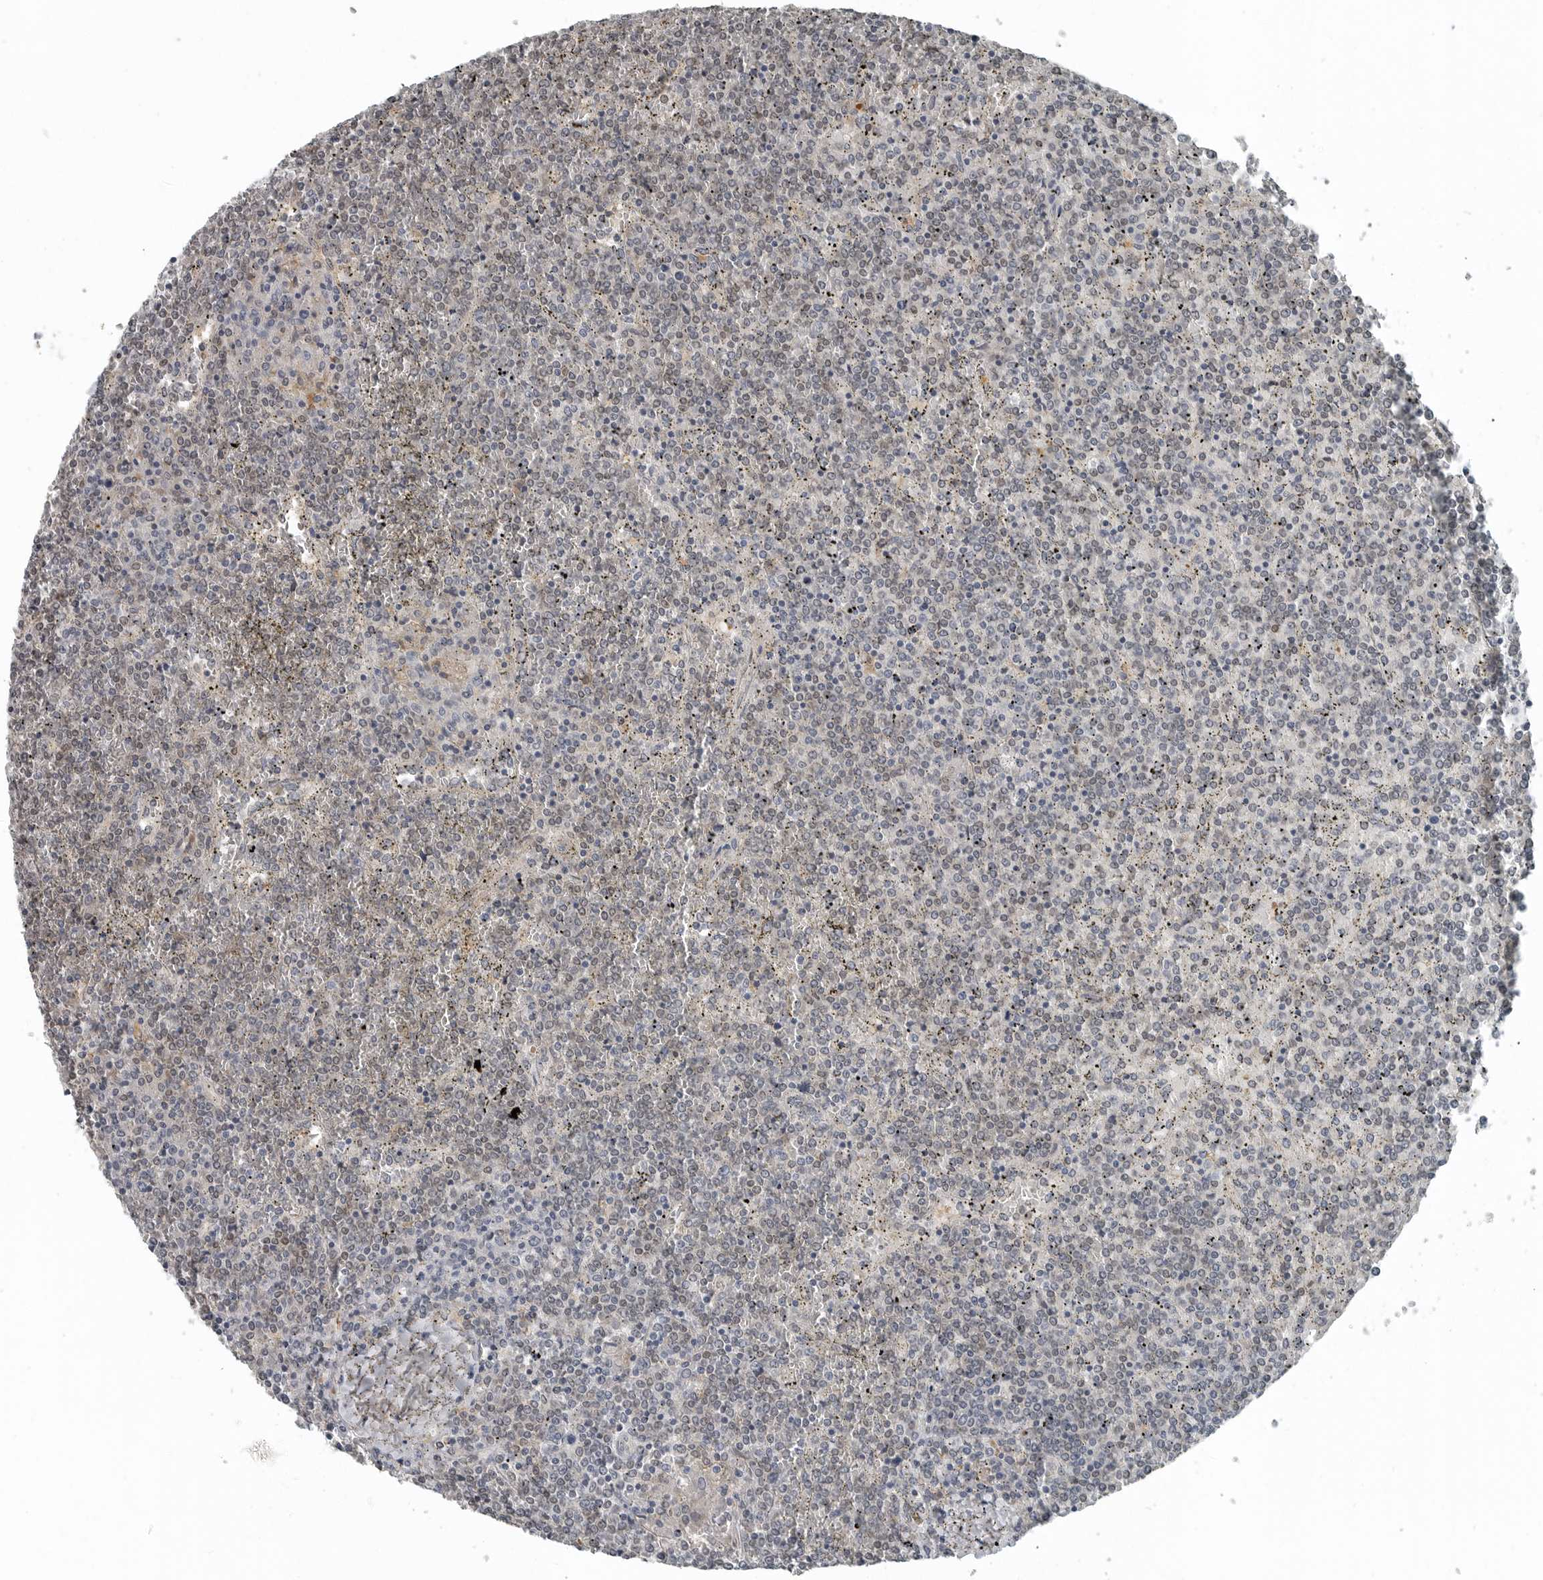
{"staining": {"intensity": "weak", "quantity": ">75%", "location": "nuclear"}, "tissue": "lymphoma", "cell_type": "Tumor cells", "image_type": "cancer", "snomed": [{"axis": "morphology", "description": "Malignant lymphoma, non-Hodgkin's type, Low grade"}, {"axis": "topography", "description": "Spleen"}], "caption": "Tumor cells exhibit low levels of weak nuclear staining in approximately >75% of cells in human malignant lymphoma, non-Hodgkin's type (low-grade).", "gene": "KYAT1", "patient": {"sex": "female", "age": 19}}